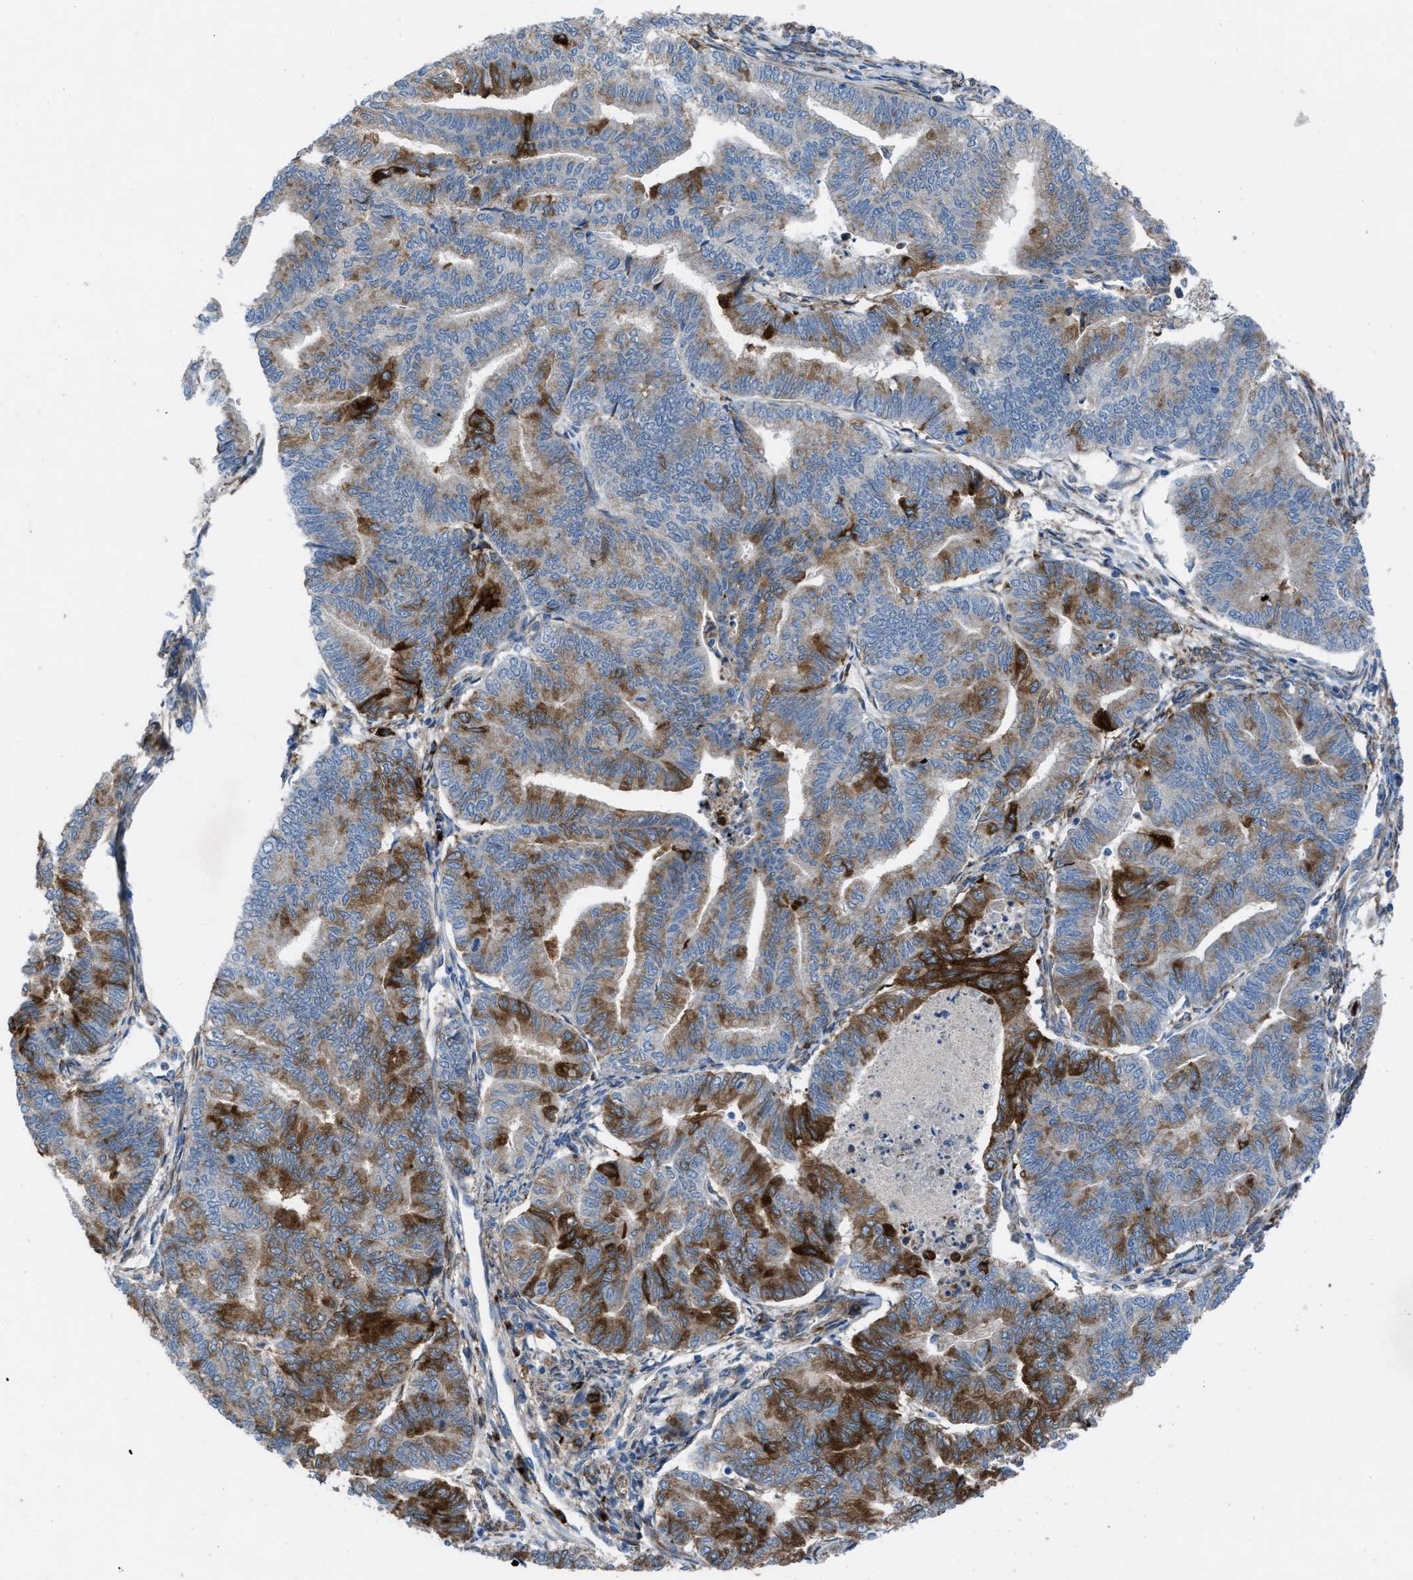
{"staining": {"intensity": "strong", "quantity": "25%-75%", "location": "cytoplasmic/membranous"}, "tissue": "endometrial cancer", "cell_type": "Tumor cells", "image_type": "cancer", "snomed": [{"axis": "morphology", "description": "Adenocarcinoma, NOS"}, {"axis": "topography", "description": "Endometrium"}], "caption": "Human endometrial cancer stained with a protein marker exhibits strong staining in tumor cells.", "gene": "SLC6A9", "patient": {"sex": "female", "age": 79}}